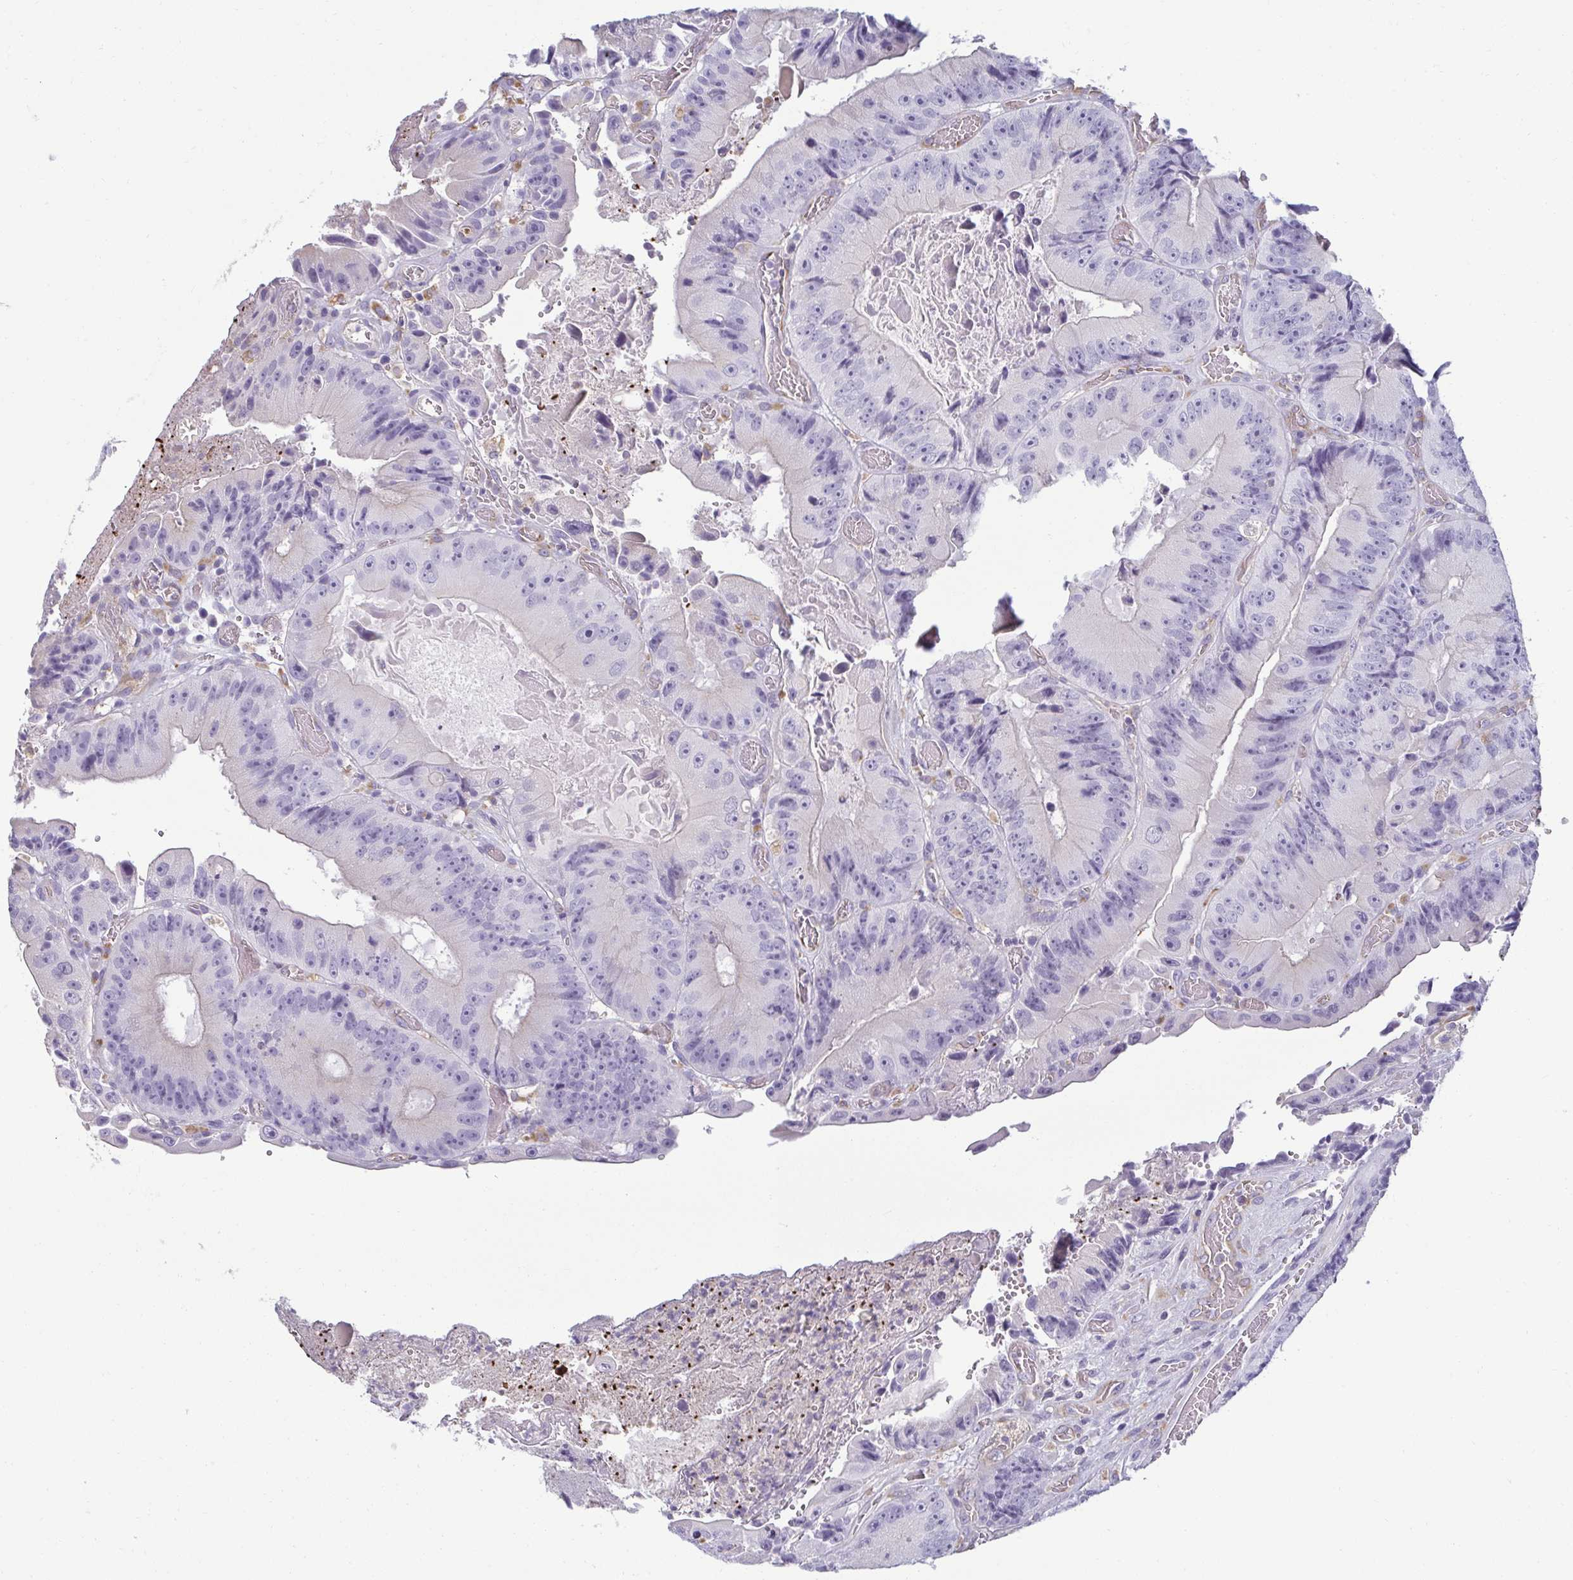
{"staining": {"intensity": "negative", "quantity": "none", "location": "none"}, "tissue": "colorectal cancer", "cell_type": "Tumor cells", "image_type": "cancer", "snomed": [{"axis": "morphology", "description": "Adenocarcinoma, NOS"}, {"axis": "topography", "description": "Colon"}], "caption": "Human colorectal cancer (adenocarcinoma) stained for a protein using immunohistochemistry (IHC) shows no expression in tumor cells.", "gene": "PDE2A", "patient": {"sex": "female", "age": 86}}